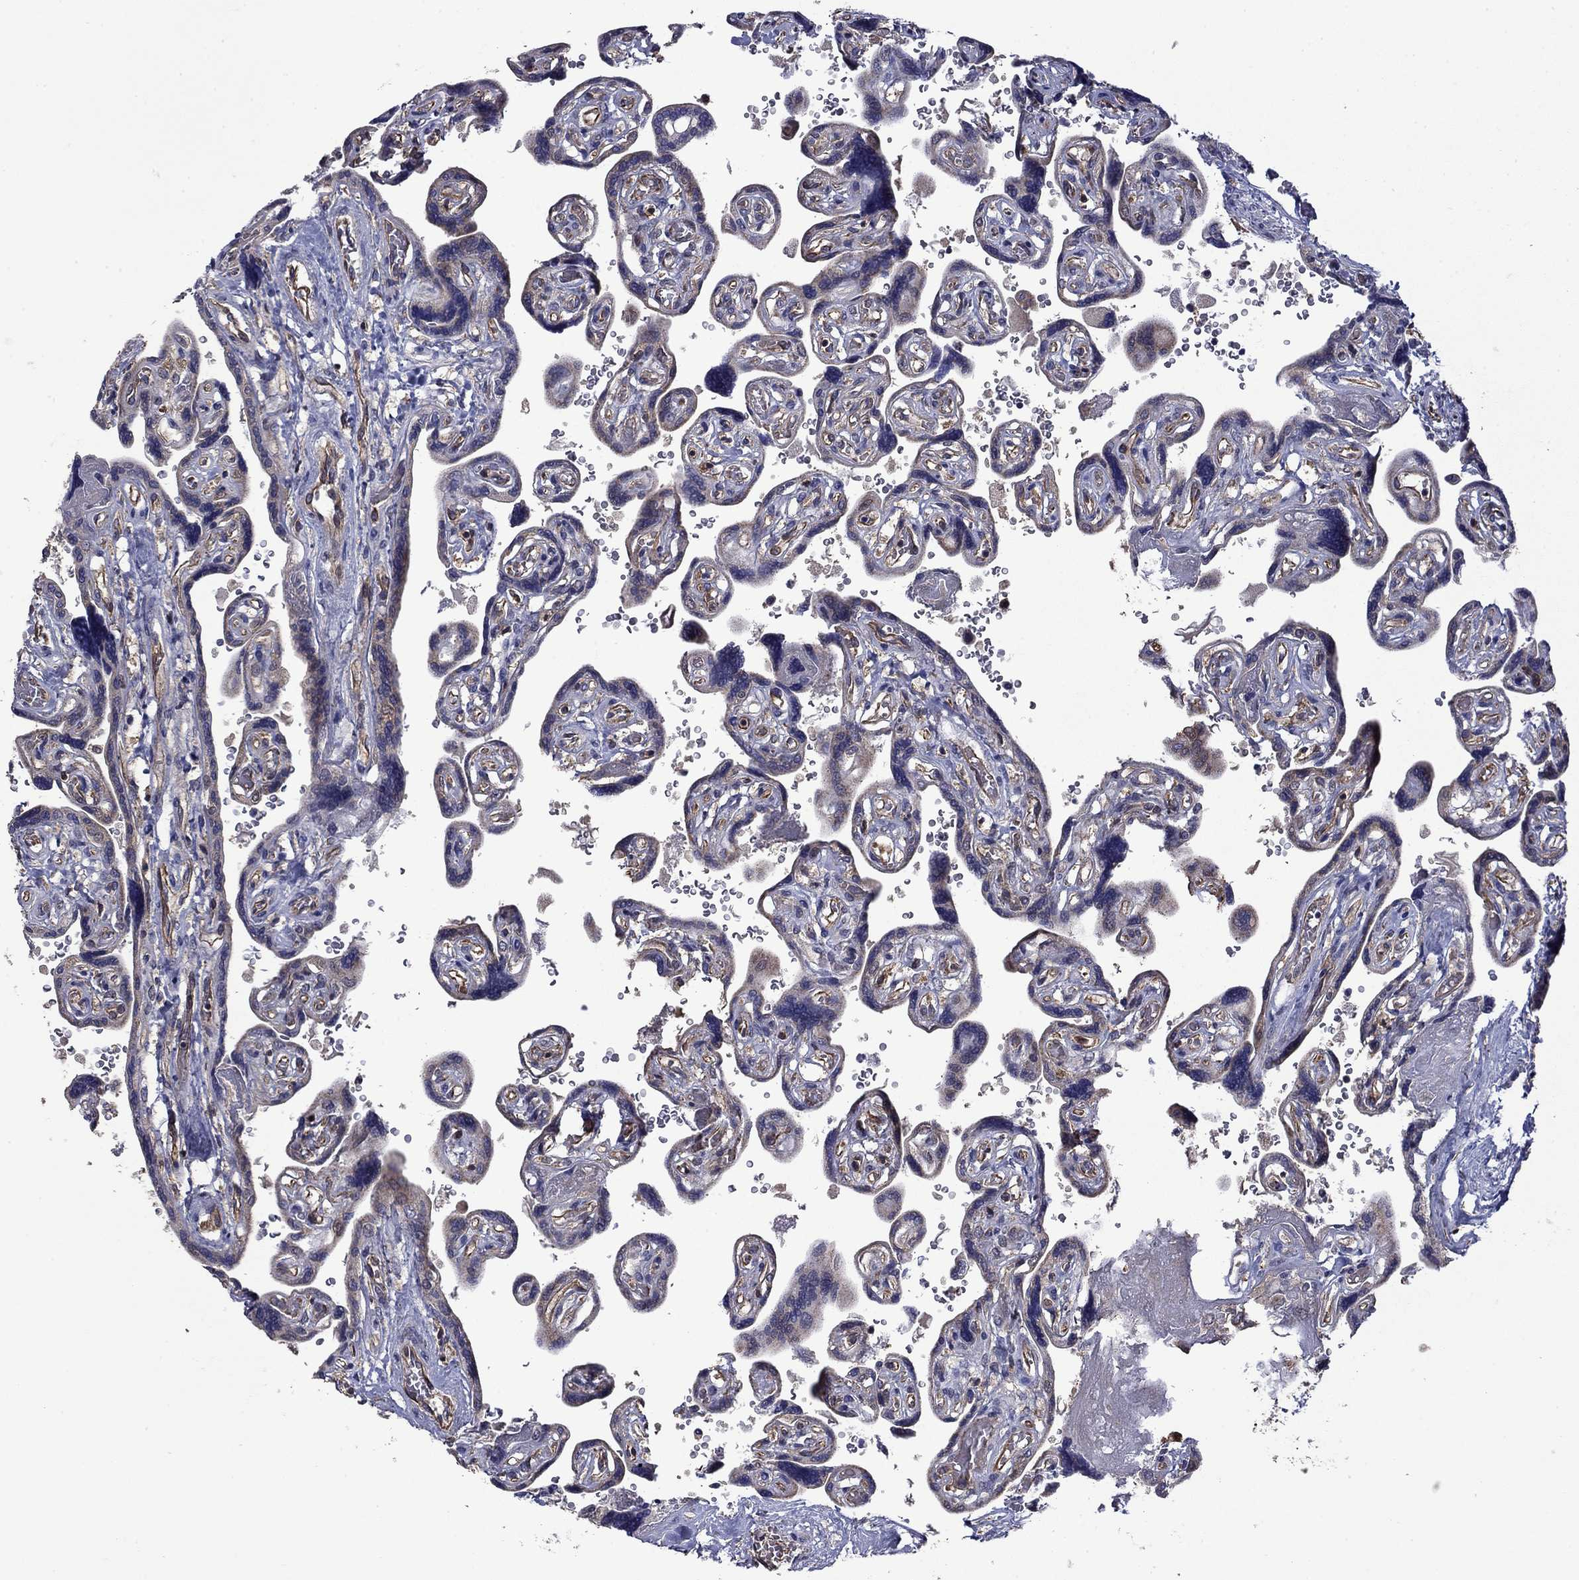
{"staining": {"intensity": "weak", "quantity": "25%-75%", "location": "cytoplasmic/membranous"}, "tissue": "placenta", "cell_type": "Decidual cells", "image_type": "normal", "snomed": [{"axis": "morphology", "description": "Normal tissue, NOS"}, {"axis": "topography", "description": "Placenta"}], "caption": "IHC photomicrograph of benign placenta: human placenta stained using immunohistochemistry demonstrates low levels of weak protein expression localized specifically in the cytoplasmic/membranous of decidual cells, appearing as a cytoplasmic/membranous brown color.", "gene": "TPMT", "patient": {"sex": "female", "age": 32}}